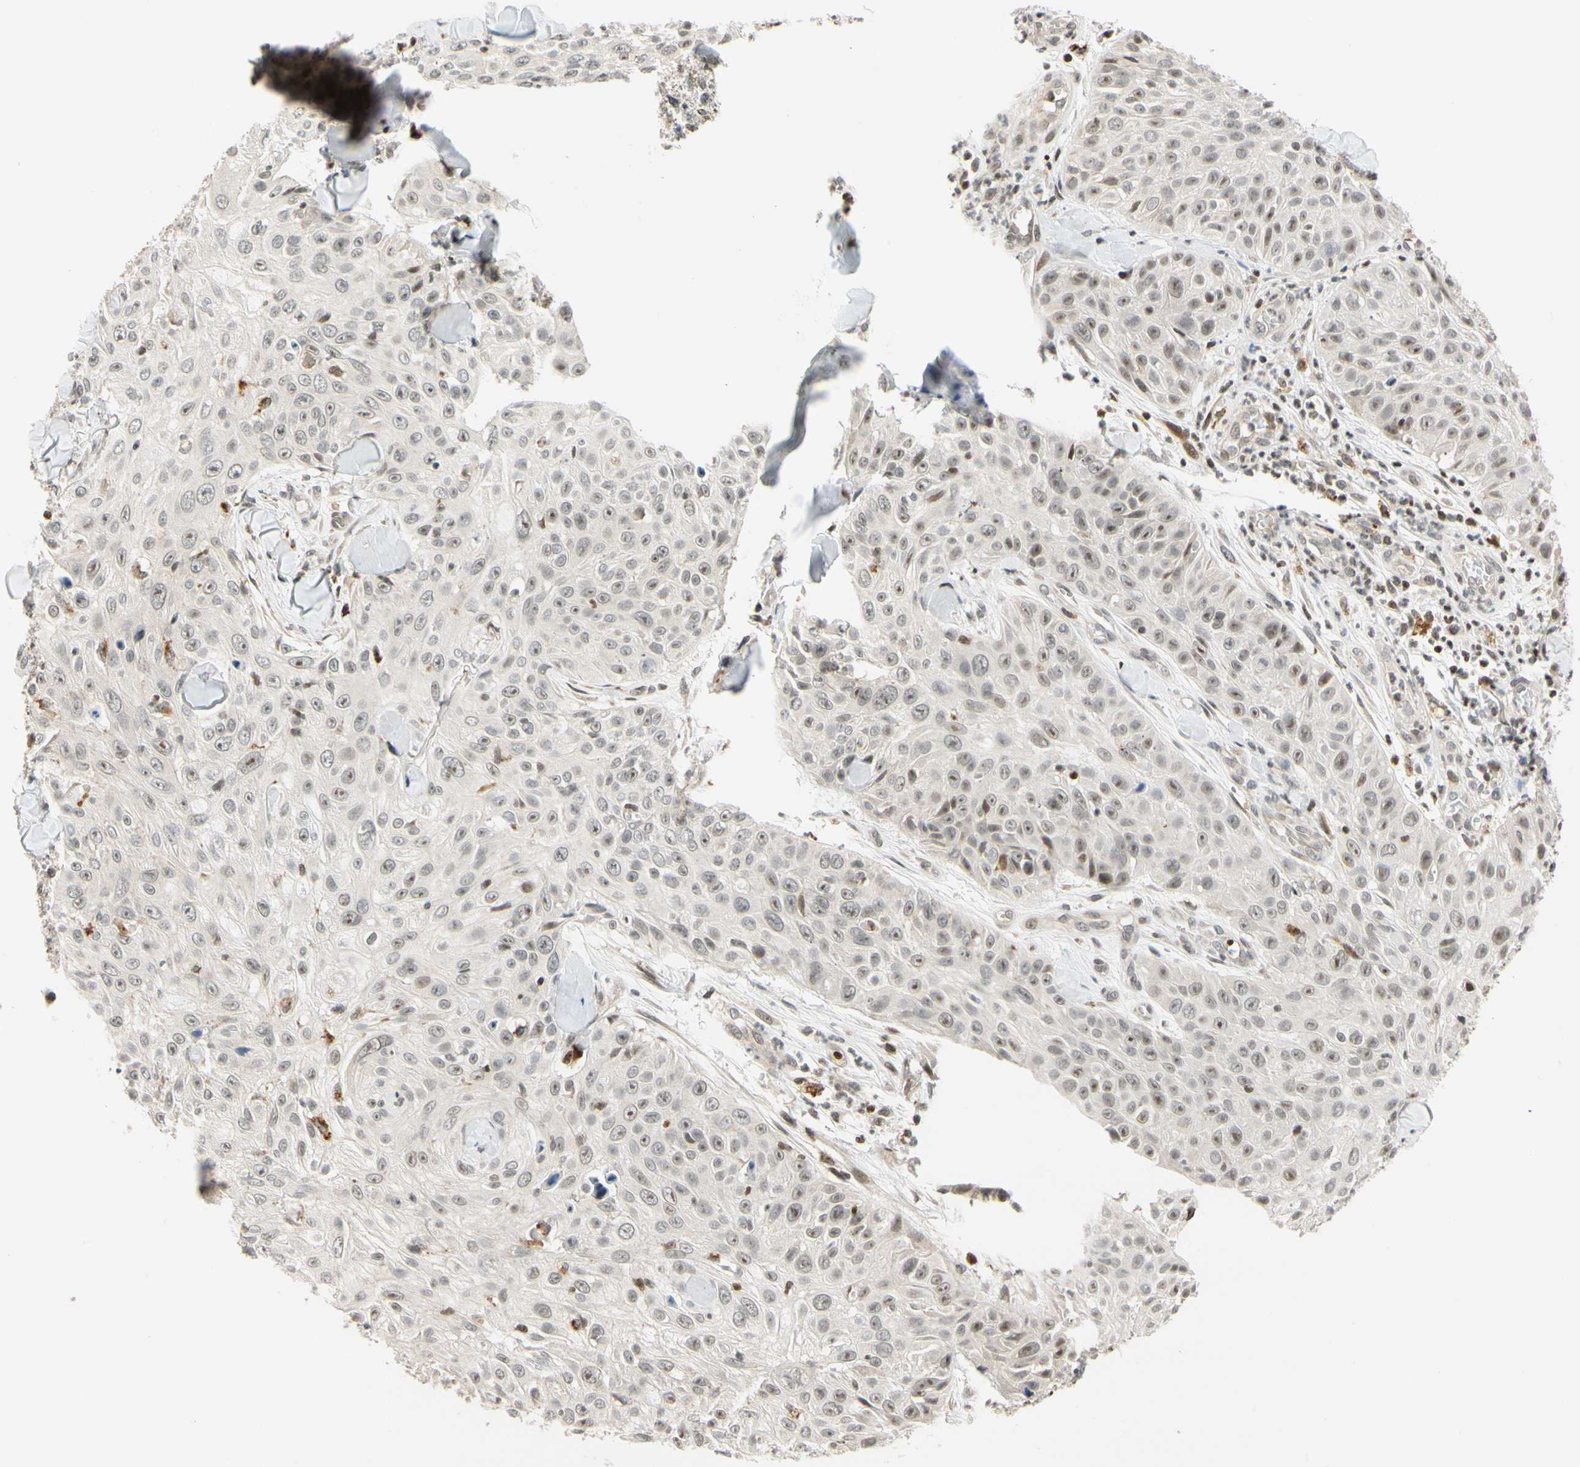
{"staining": {"intensity": "weak", "quantity": "<25%", "location": "nuclear"}, "tissue": "skin cancer", "cell_type": "Tumor cells", "image_type": "cancer", "snomed": [{"axis": "morphology", "description": "Squamous cell carcinoma, NOS"}, {"axis": "topography", "description": "Skin"}], "caption": "This is an immunohistochemistry (IHC) histopathology image of skin cancer (squamous cell carcinoma). There is no positivity in tumor cells.", "gene": "CDK7", "patient": {"sex": "male", "age": 86}}